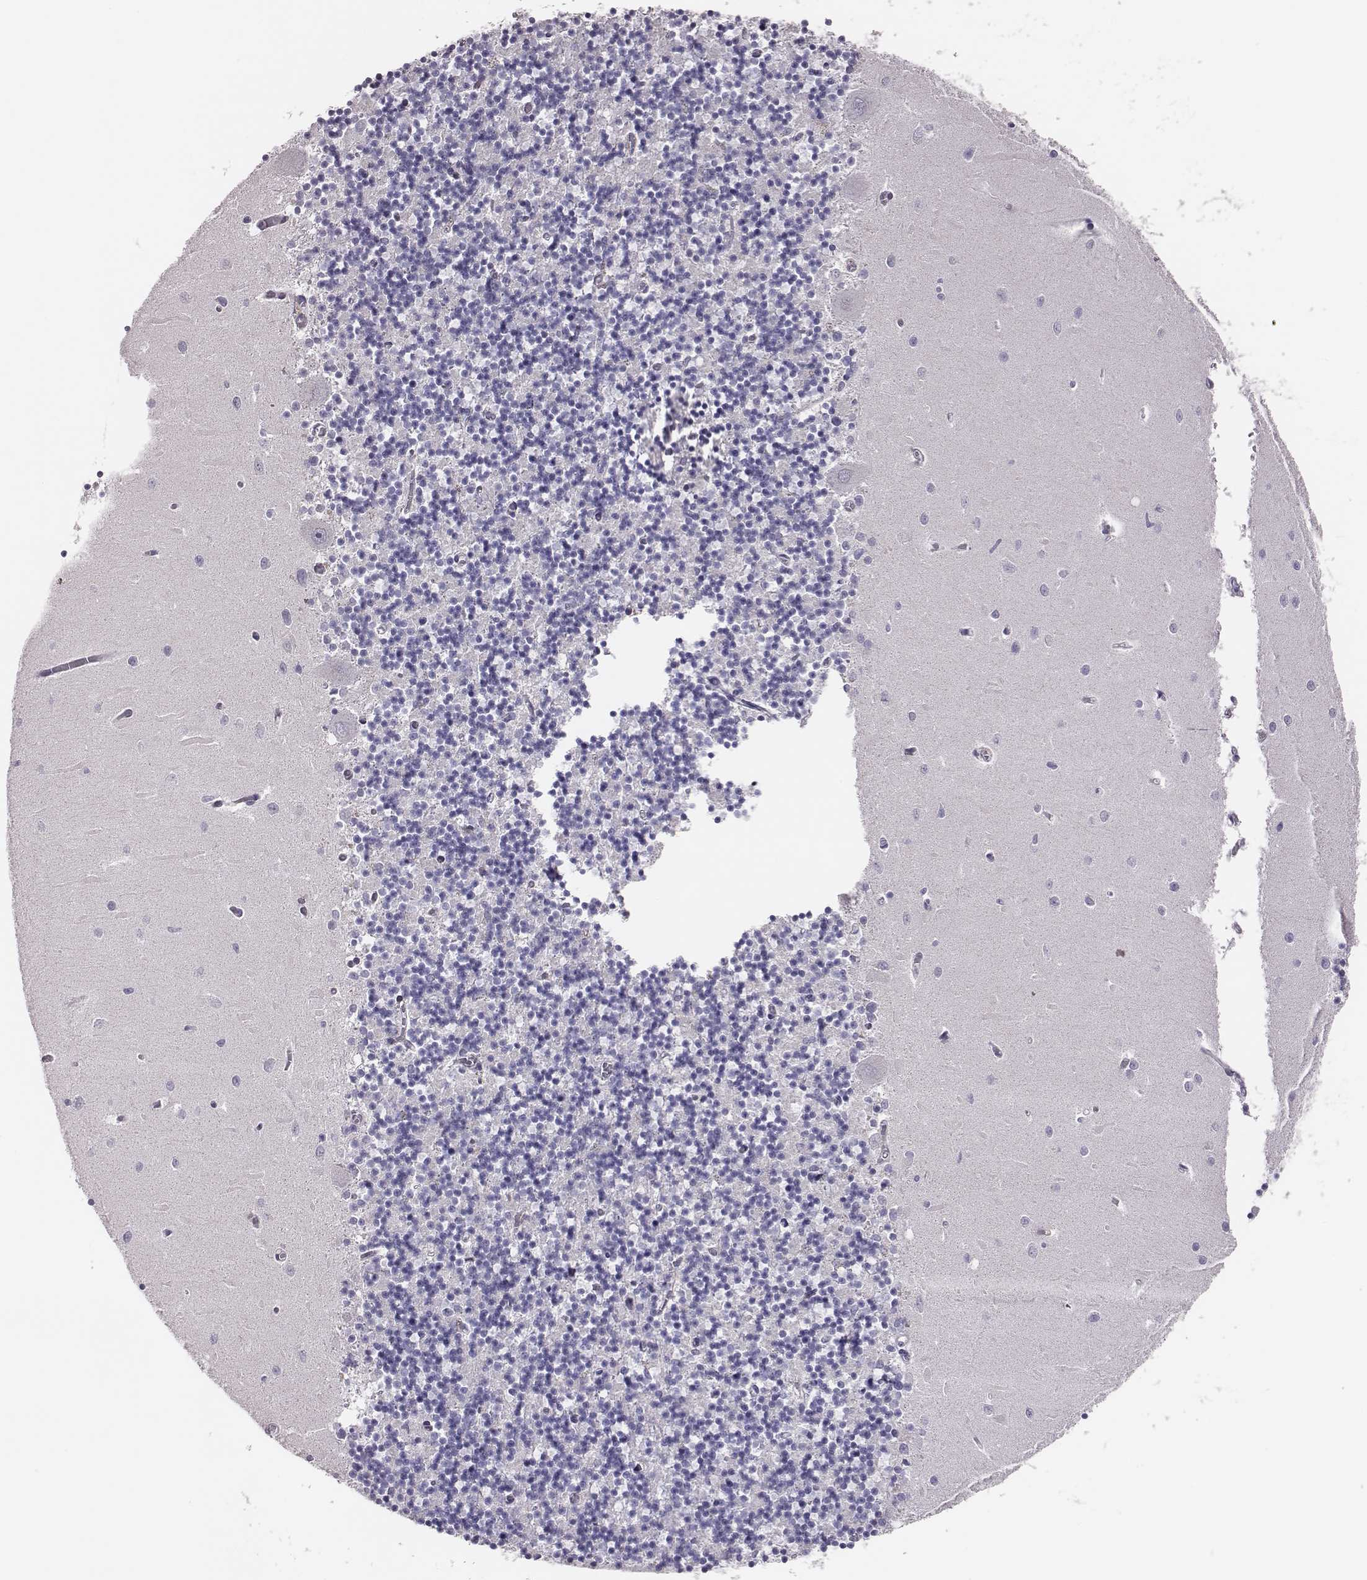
{"staining": {"intensity": "negative", "quantity": "none", "location": "none"}, "tissue": "cerebellum", "cell_type": "Cells in granular layer", "image_type": "normal", "snomed": [{"axis": "morphology", "description": "Normal tissue, NOS"}, {"axis": "topography", "description": "Cerebellum"}], "caption": "DAB (3,3'-diaminobenzidine) immunohistochemical staining of normal cerebellum shows no significant staining in cells in granular layer.", "gene": "SCML2", "patient": {"sex": "female", "age": 64}}